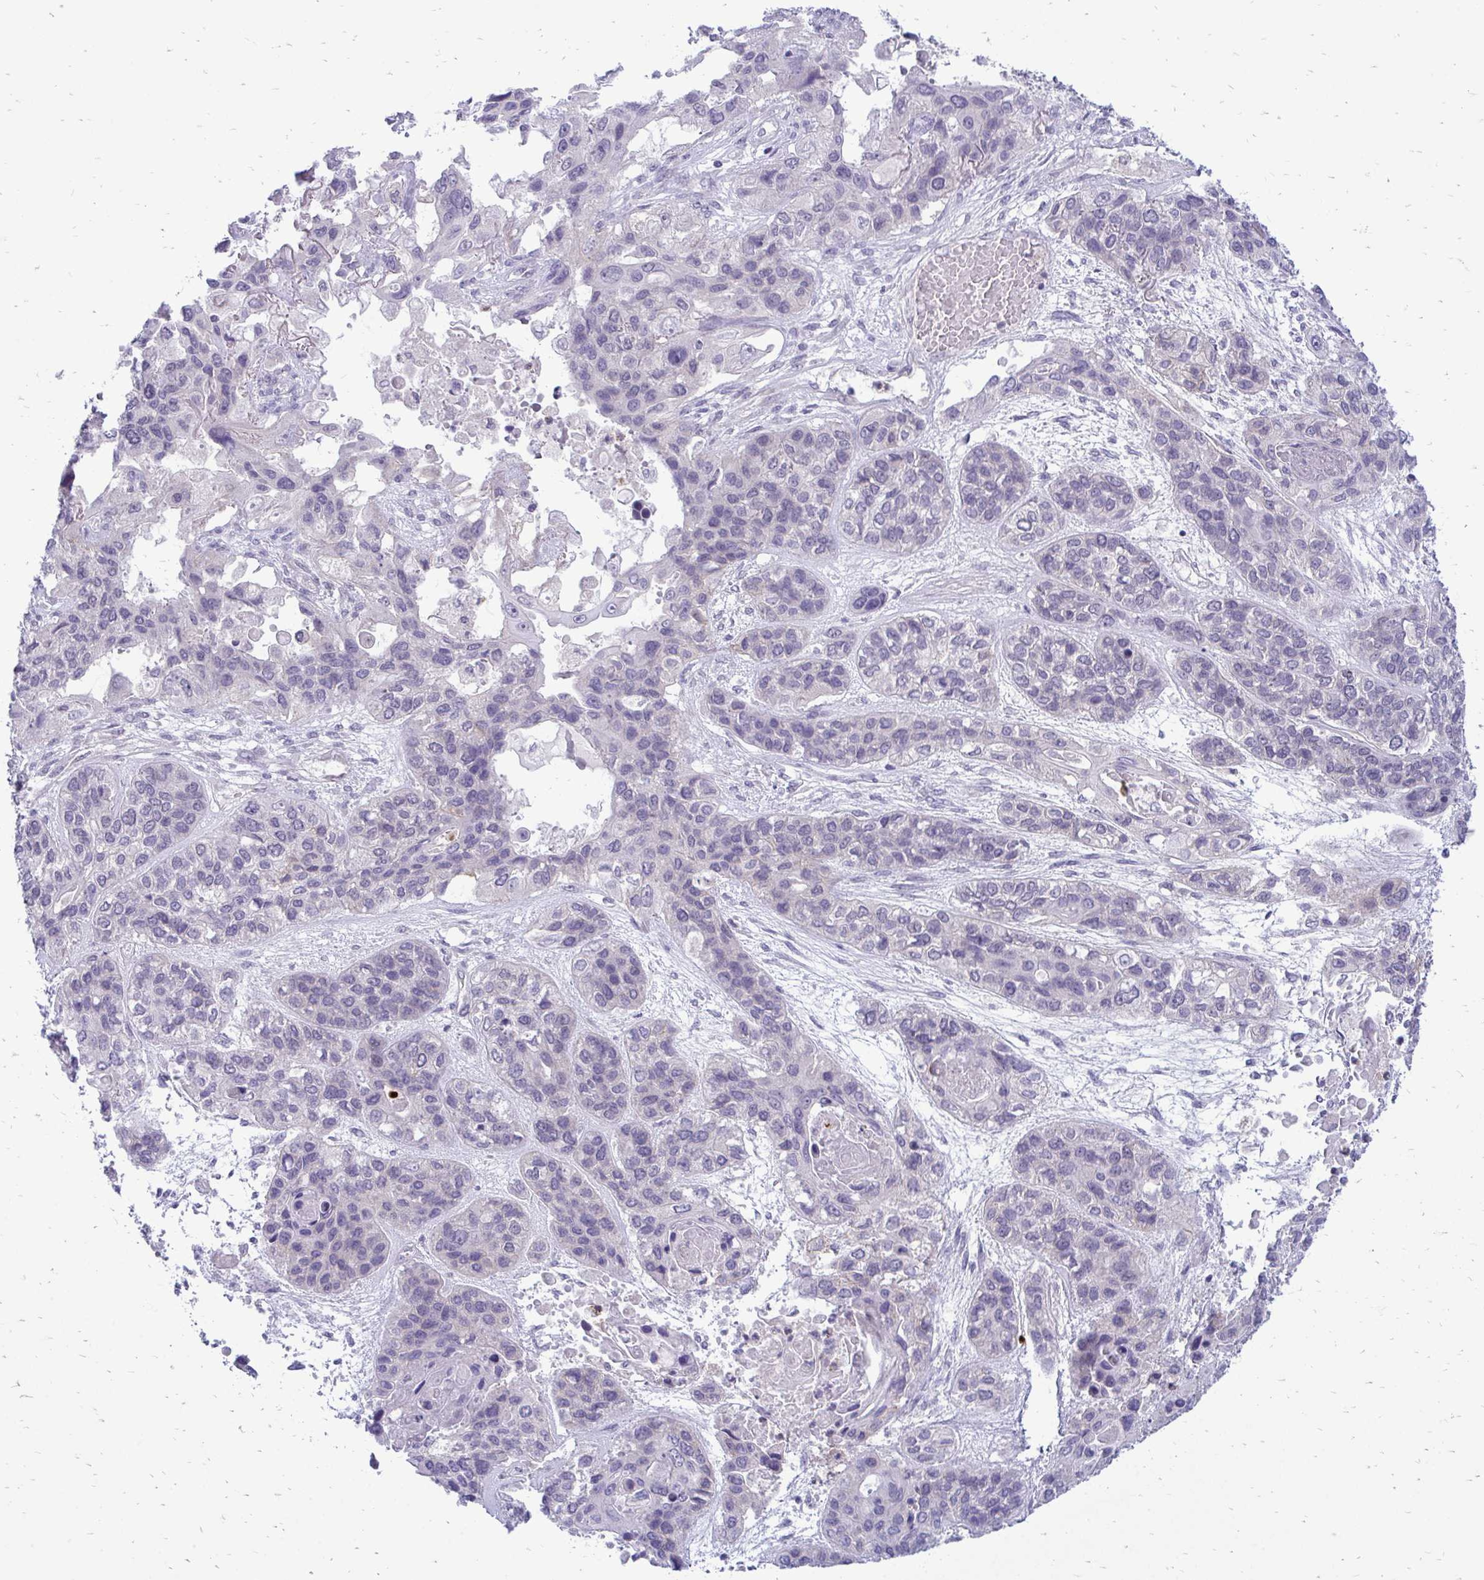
{"staining": {"intensity": "negative", "quantity": "none", "location": "none"}, "tissue": "lung cancer", "cell_type": "Tumor cells", "image_type": "cancer", "snomed": [{"axis": "morphology", "description": "Squamous cell carcinoma, NOS"}, {"axis": "topography", "description": "Lung"}], "caption": "This is a histopathology image of IHC staining of squamous cell carcinoma (lung), which shows no positivity in tumor cells.", "gene": "ACSL5", "patient": {"sex": "female", "age": 70}}